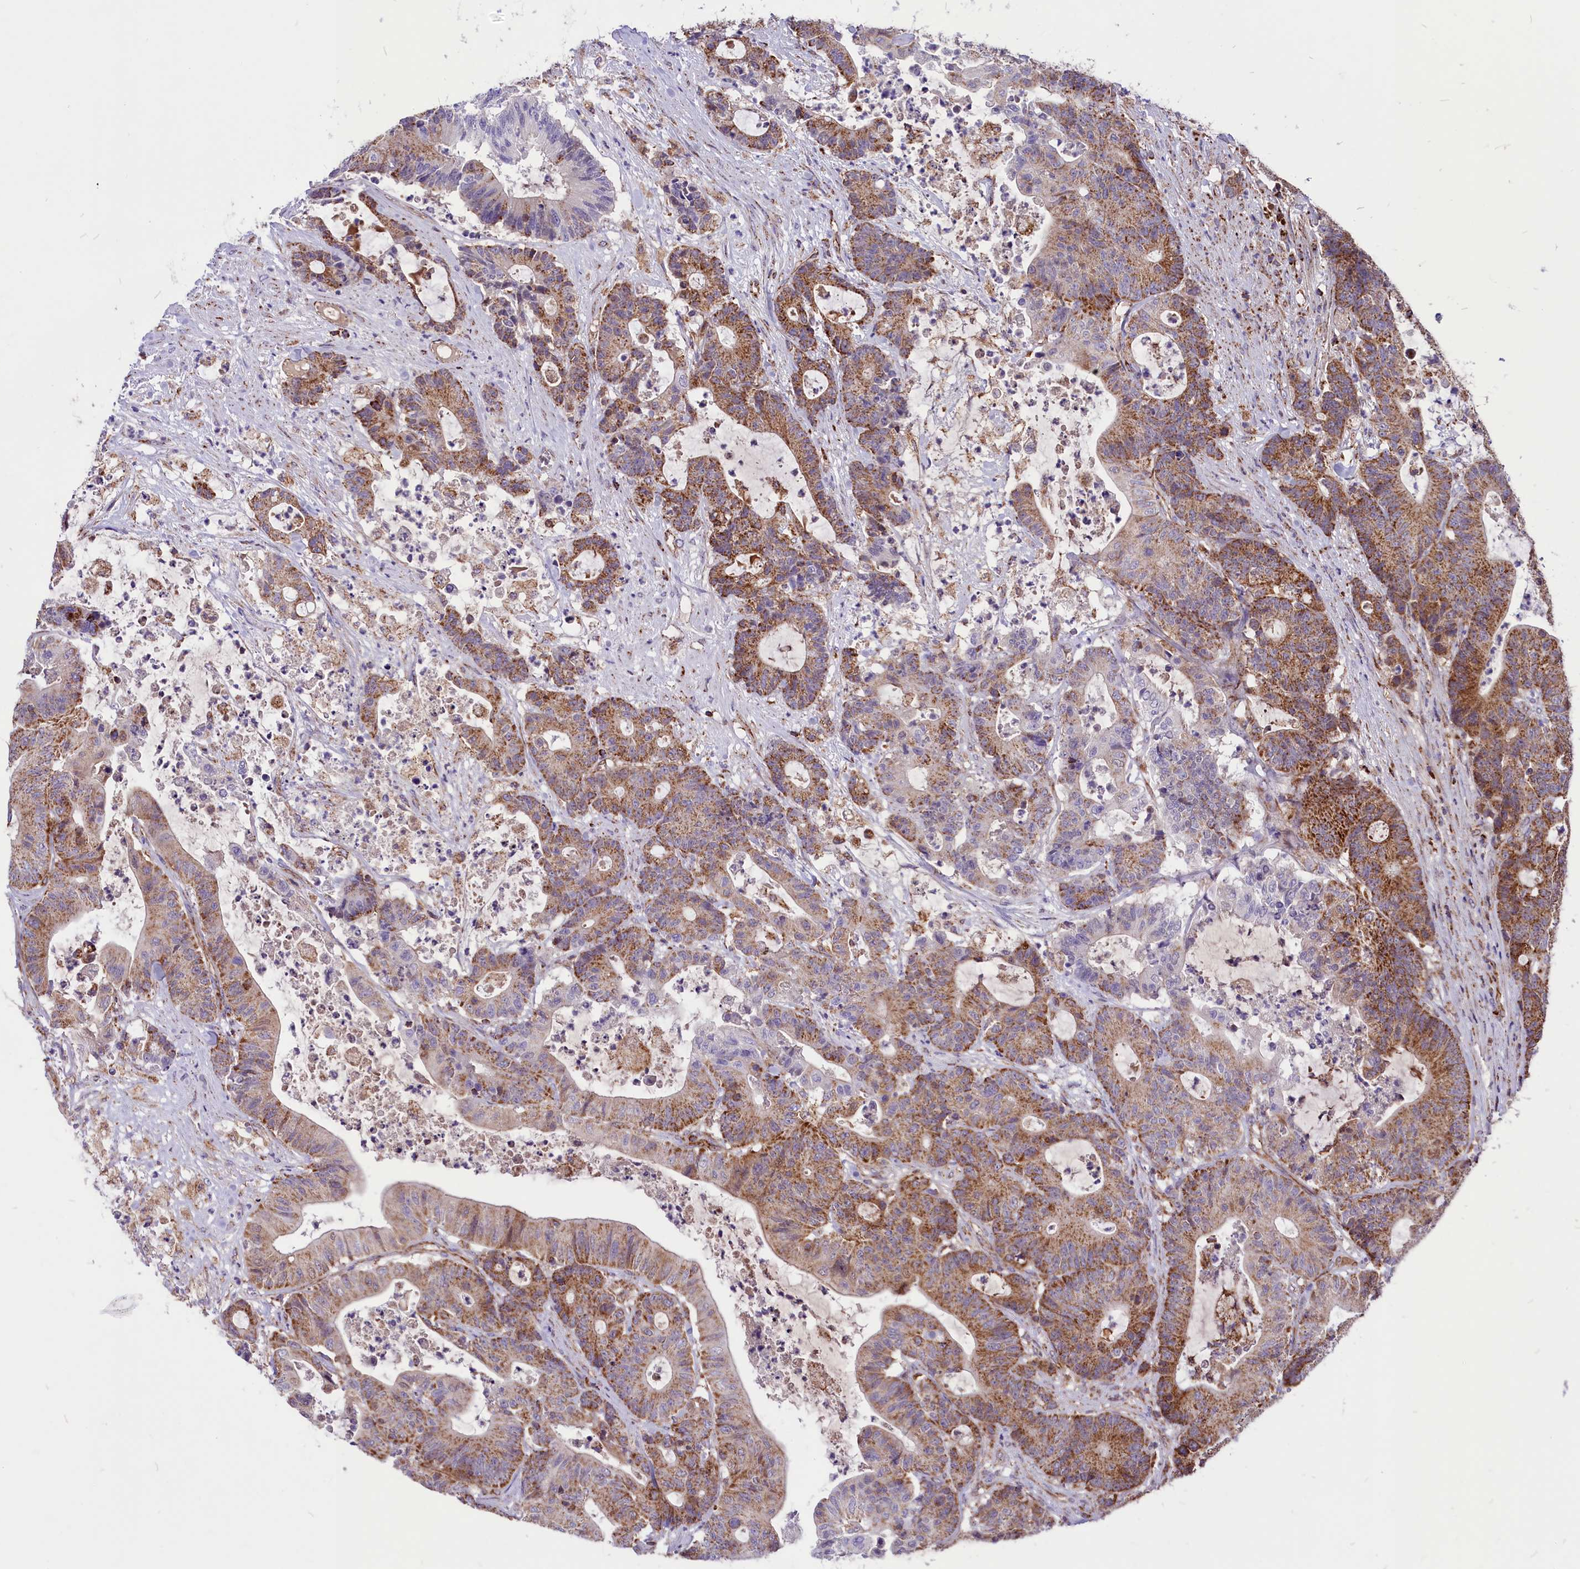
{"staining": {"intensity": "moderate", "quantity": "25%-75%", "location": "cytoplasmic/membranous"}, "tissue": "colorectal cancer", "cell_type": "Tumor cells", "image_type": "cancer", "snomed": [{"axis": "morphology", "description": "Adenocarcinoma, NOS"}, {"axis": "topography", "description": "Colon"}], "caption": "An image of colorectal cancer (adenocarcinoma) stained for a protein exhibits moderate cytoplasmic/membranous brown staining in tumor cells.", "gene": "COX17", "patient": {"sex": "female", "age": 84}}